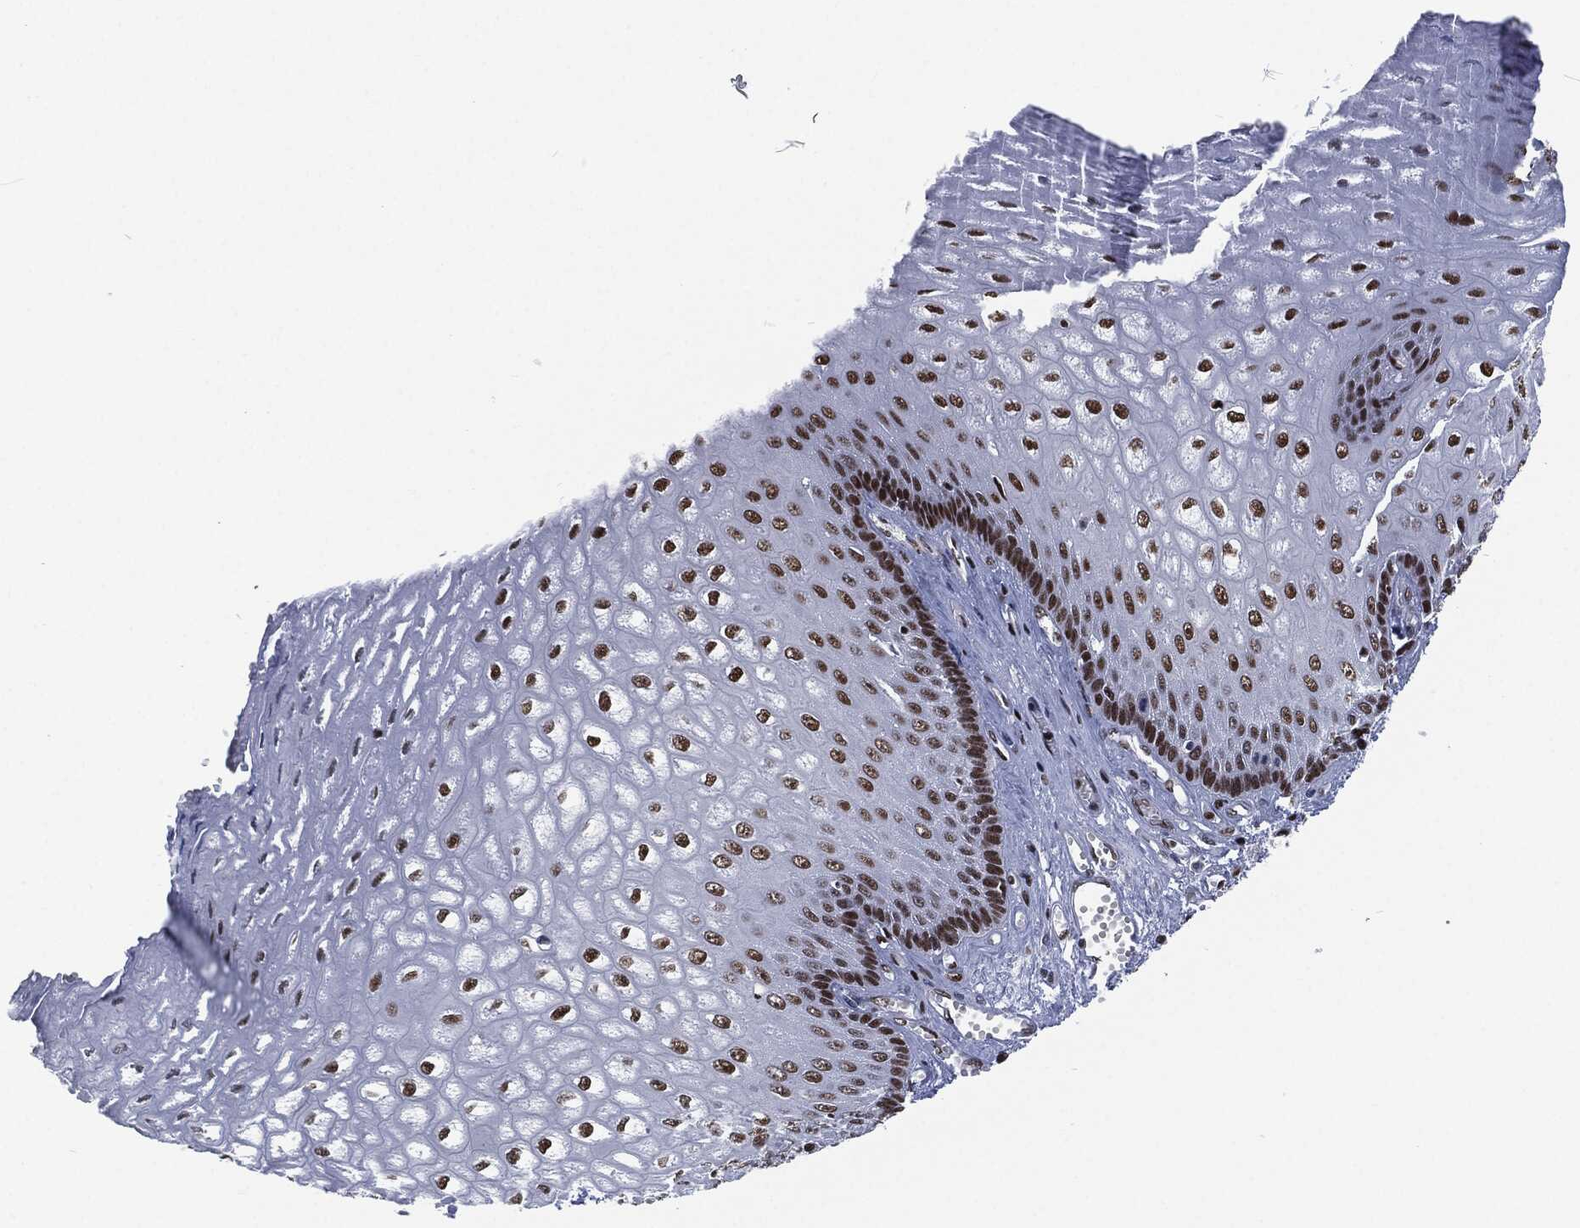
{"staining": {"intensity": "strong", "quantity": "25%-75%", "location": "nuclear"}, "tissue": "esophagus", "cell_type": "Squamous epithelial cells", "image_type": "normal", "snomed": [{"axis": "morphology", "description": "Normal tissue, NOS"}, {"axis": "topography", "description": "Esophagus"}], "caption": "Esophagus stained with immunohistochemistry reveals strong nuclear staining in approximately 25%-75% of squamous epithelial cells.", "gene": "DCPS", "patient": {"sex": "male", "age": 58}}